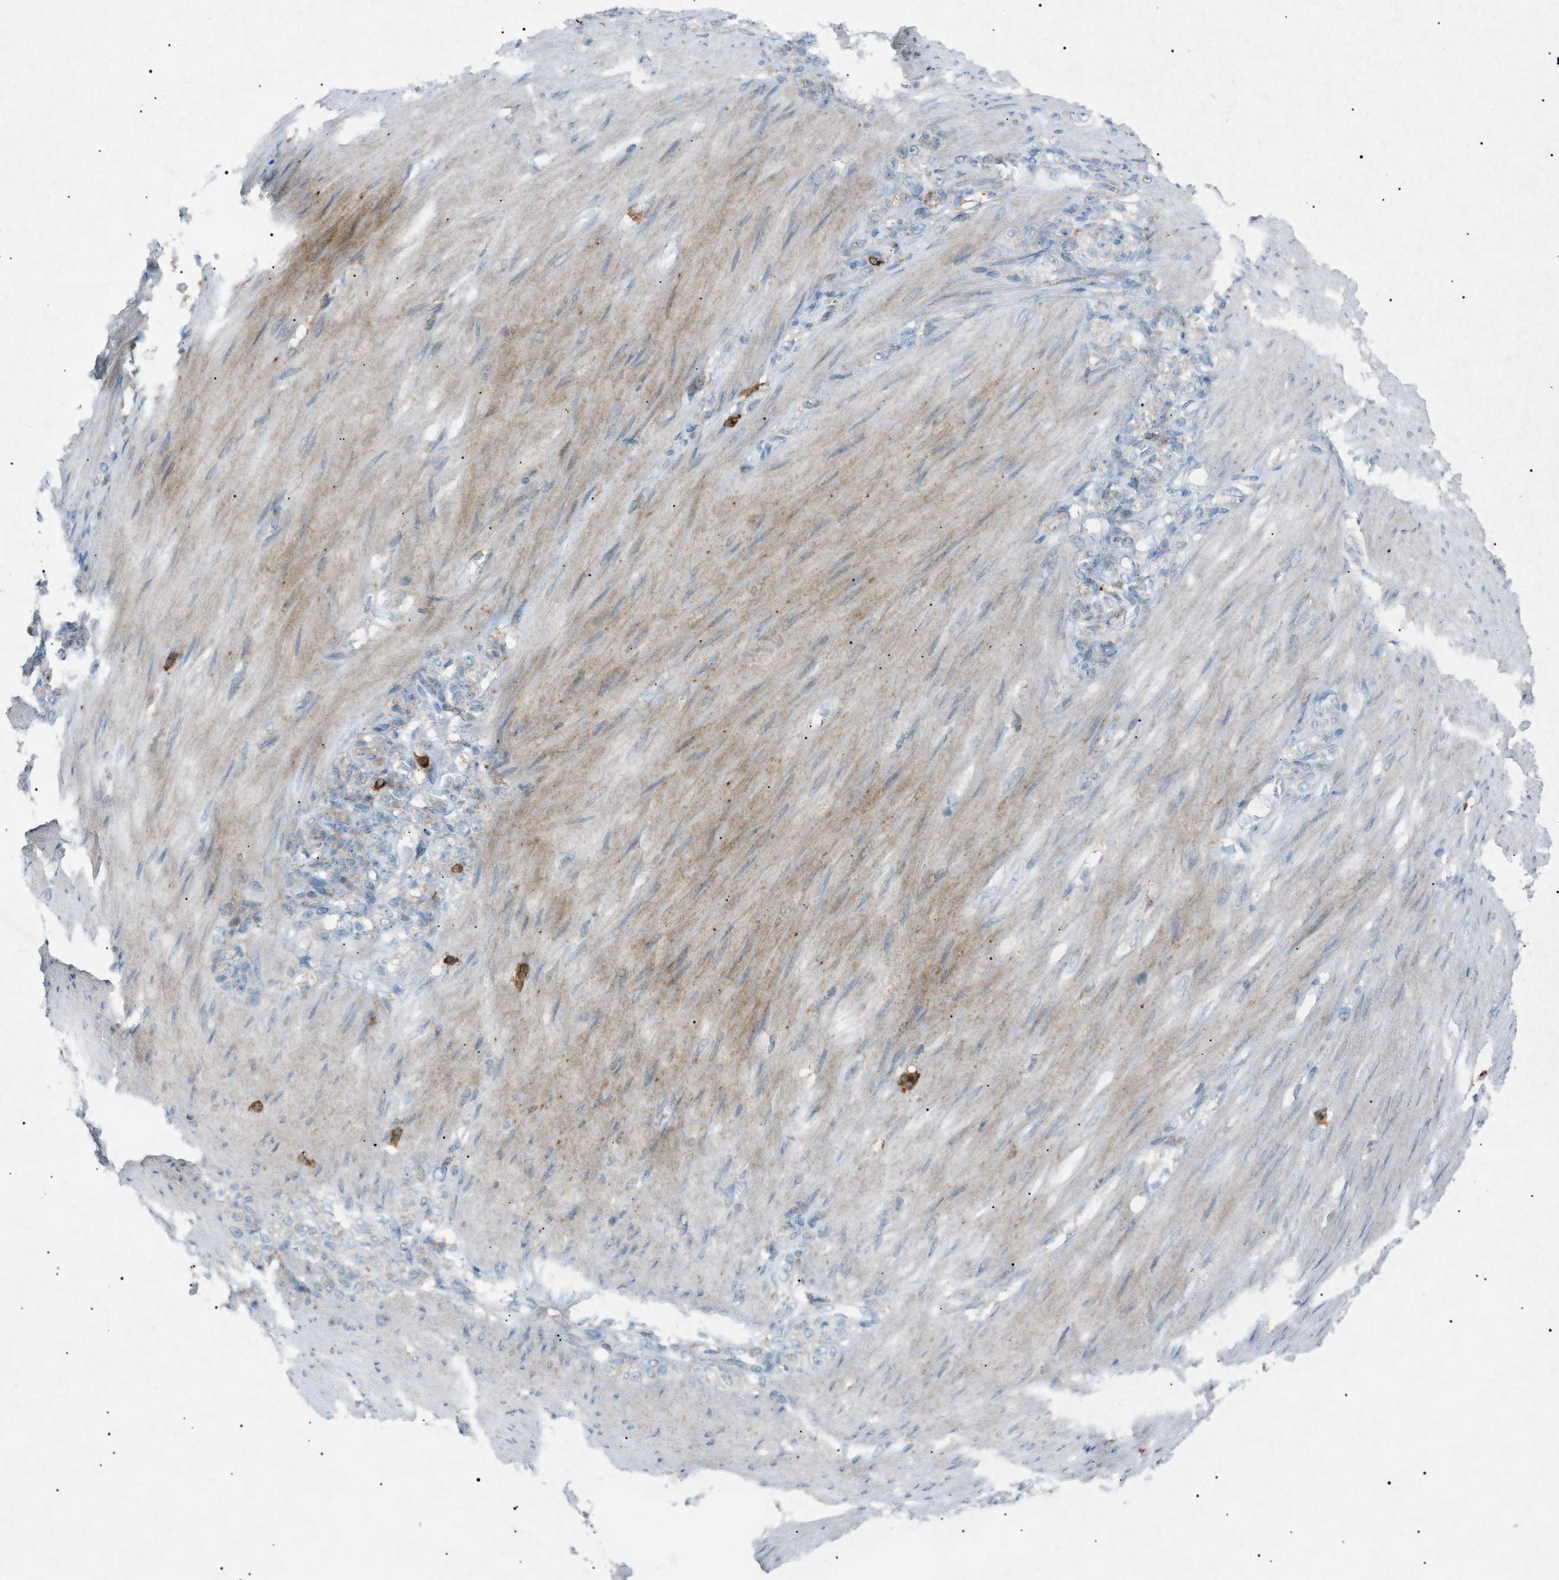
{"staining": {"intensity": "negative", "quantity": "none", "location": "none"}, "tissue": "stomach cancer", "cell_type": "Tumor cells", "image_type": "cancer", "snomed": [{"axis": "morphology", "description": "Adenocarcinoma, NOS"}, {"axis": "topography", "description": "Stomach"}], "caption": "A high-resolution image shows immunohistochemistry staining of adenocarcinoma (stomach), which reveals no significant expression in tumor cells.", "gene": "BTK", "patient": {"sex": "male", "age": 82}}